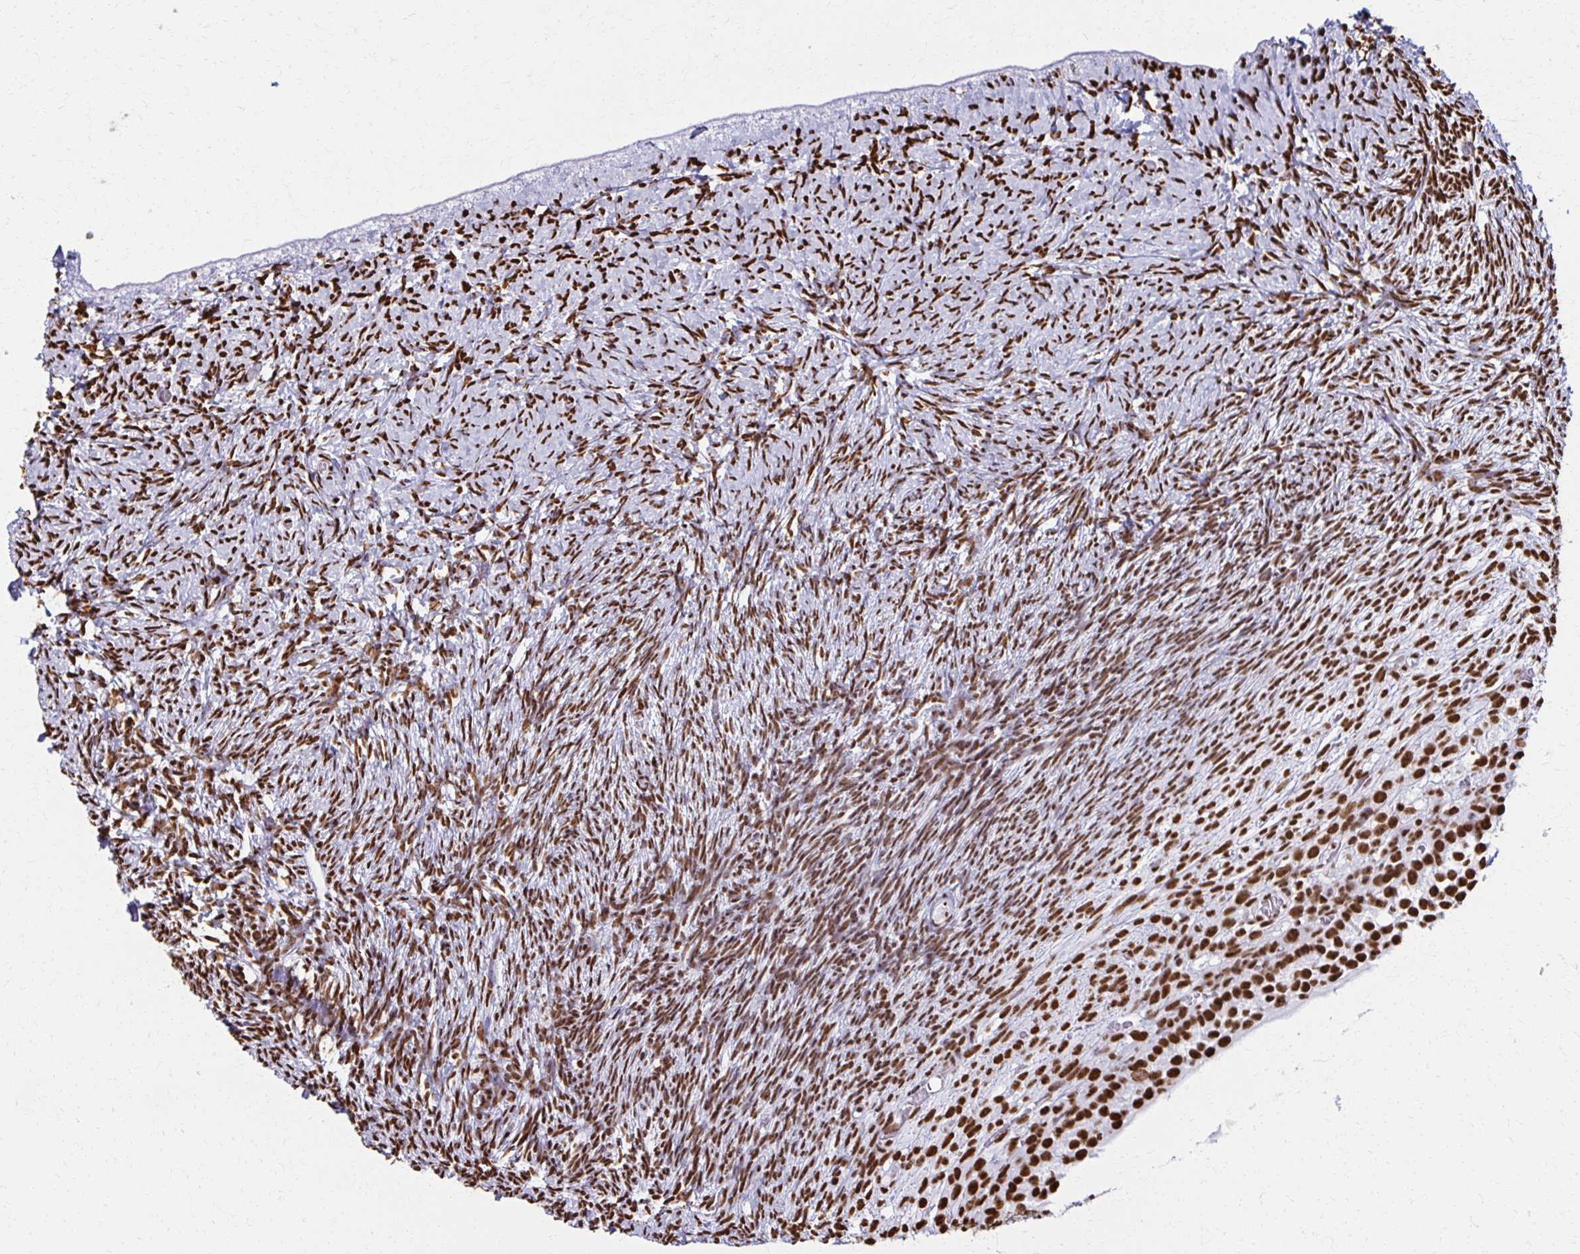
{"staining": {"intensity": "moderate", "quantity": ">75%", "location": "nuclear"}, "tissue": "ovary", "cell_type": "Follicle cells", "image_type": "normal", "snomed": [{"axis": "morphology", "description": "Normal tissue, NOS"}, {"axis": "topography", "description": "Ovary"}], "caption": "Immunohistochemistry (IHC) (DAB) staining of benign ovary displays moderate nuclear protein positivity in about >75% of follicle cells.", "gene": "NONO", "patient": {"sex": "female", "age": 39}}